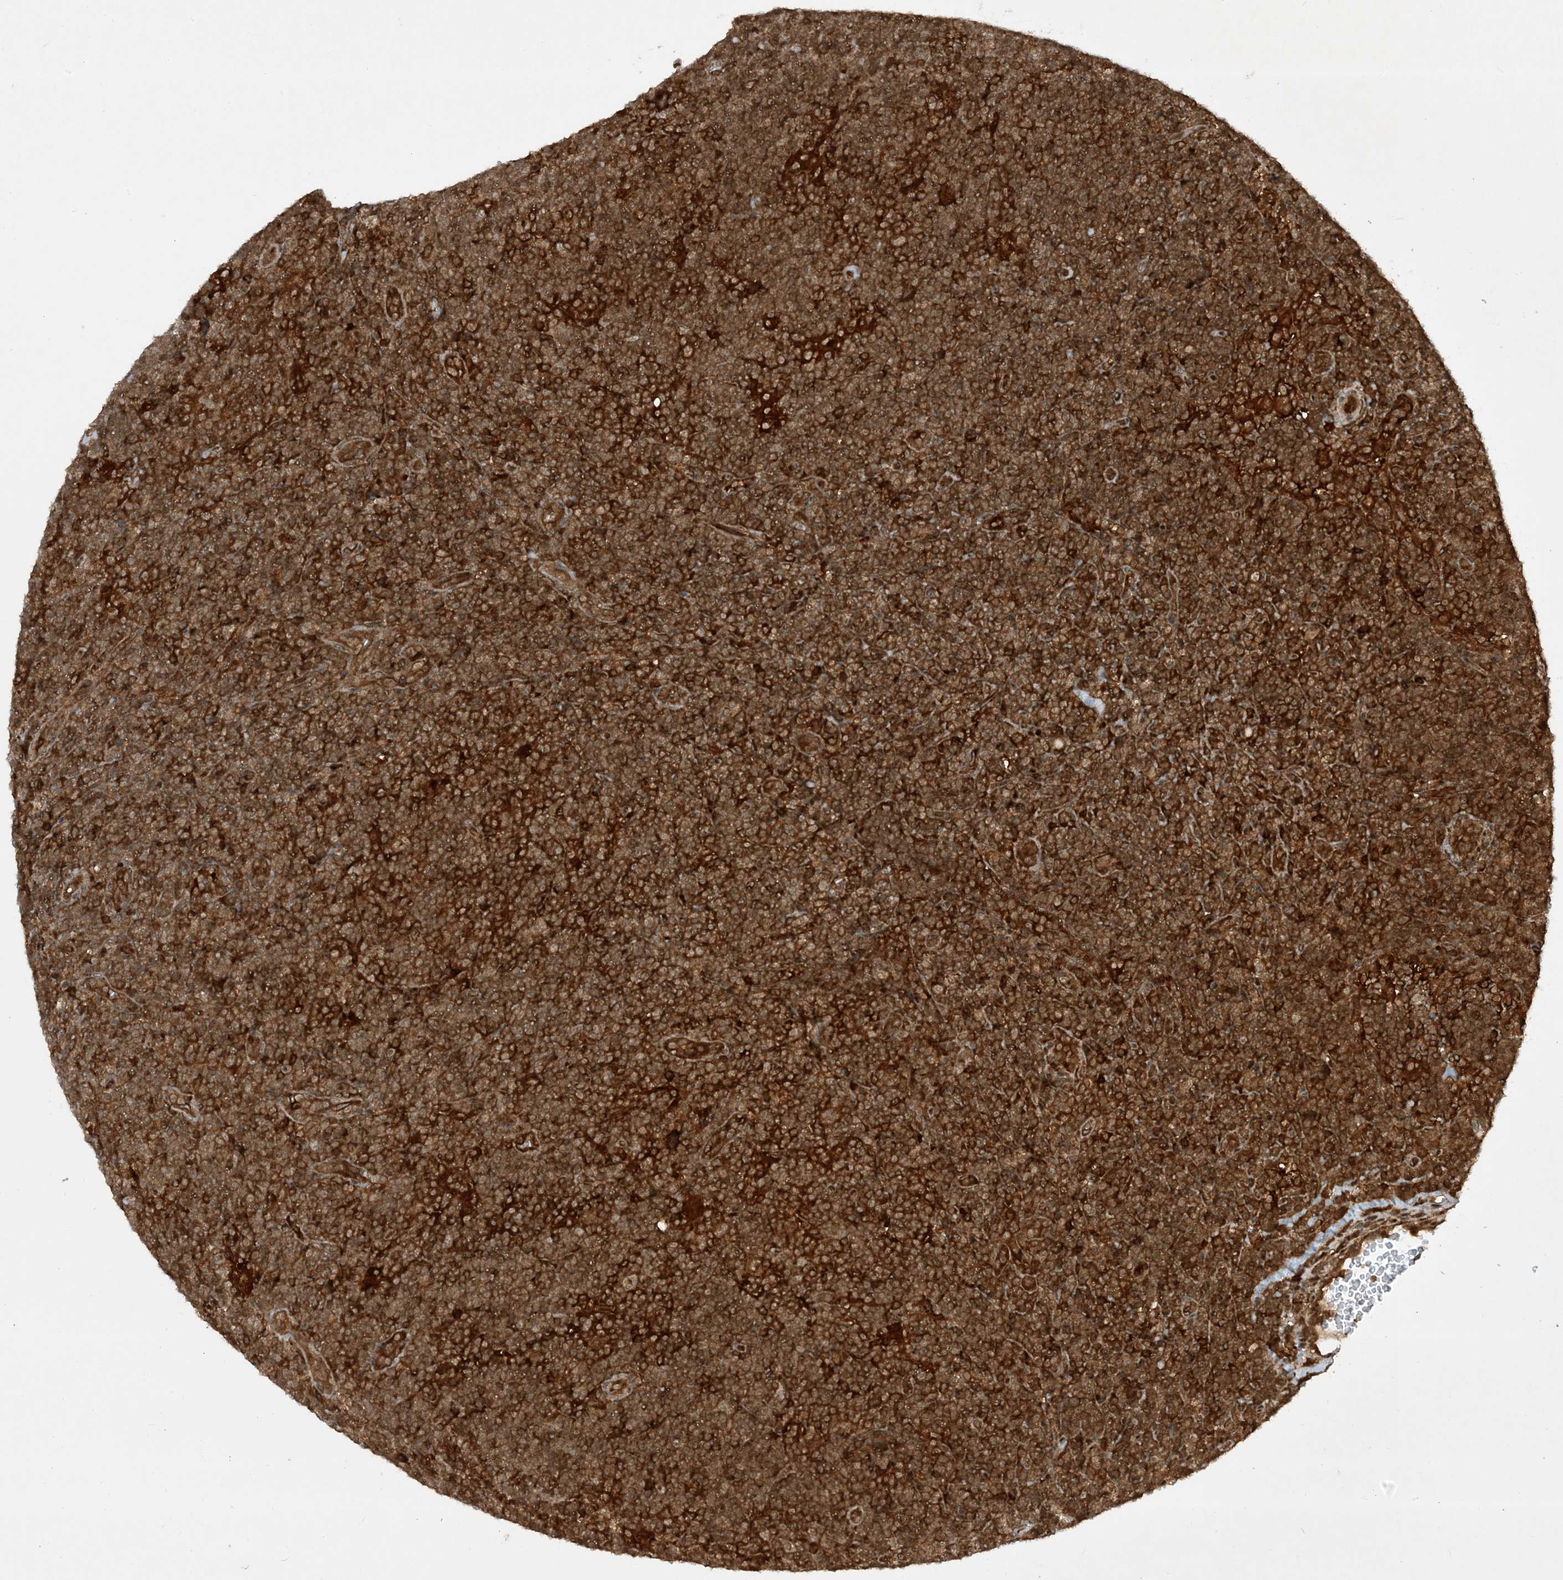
{"staining": {"intensity": "moderate", "quantity": ">75%", "location": "cytoplasmic/membranous"}, "tissue": "lymphoma", "cell_type": "Tumor cells", "image_type": "cancer", "snomed": [{"axis": "morphology", "description": "Hodgkin's disease, NOS"}, {"axis": "topography", "description": "Lymph node"}], "caption": "A photomicrograph showing moderate cytoplasmic/membranous expression in about >75% of tumor cells in lymphoma, as visualized by brown immunohistochemical staining.", "gene": "CERT1", "patient": {"sex": "female", "age": 57}}